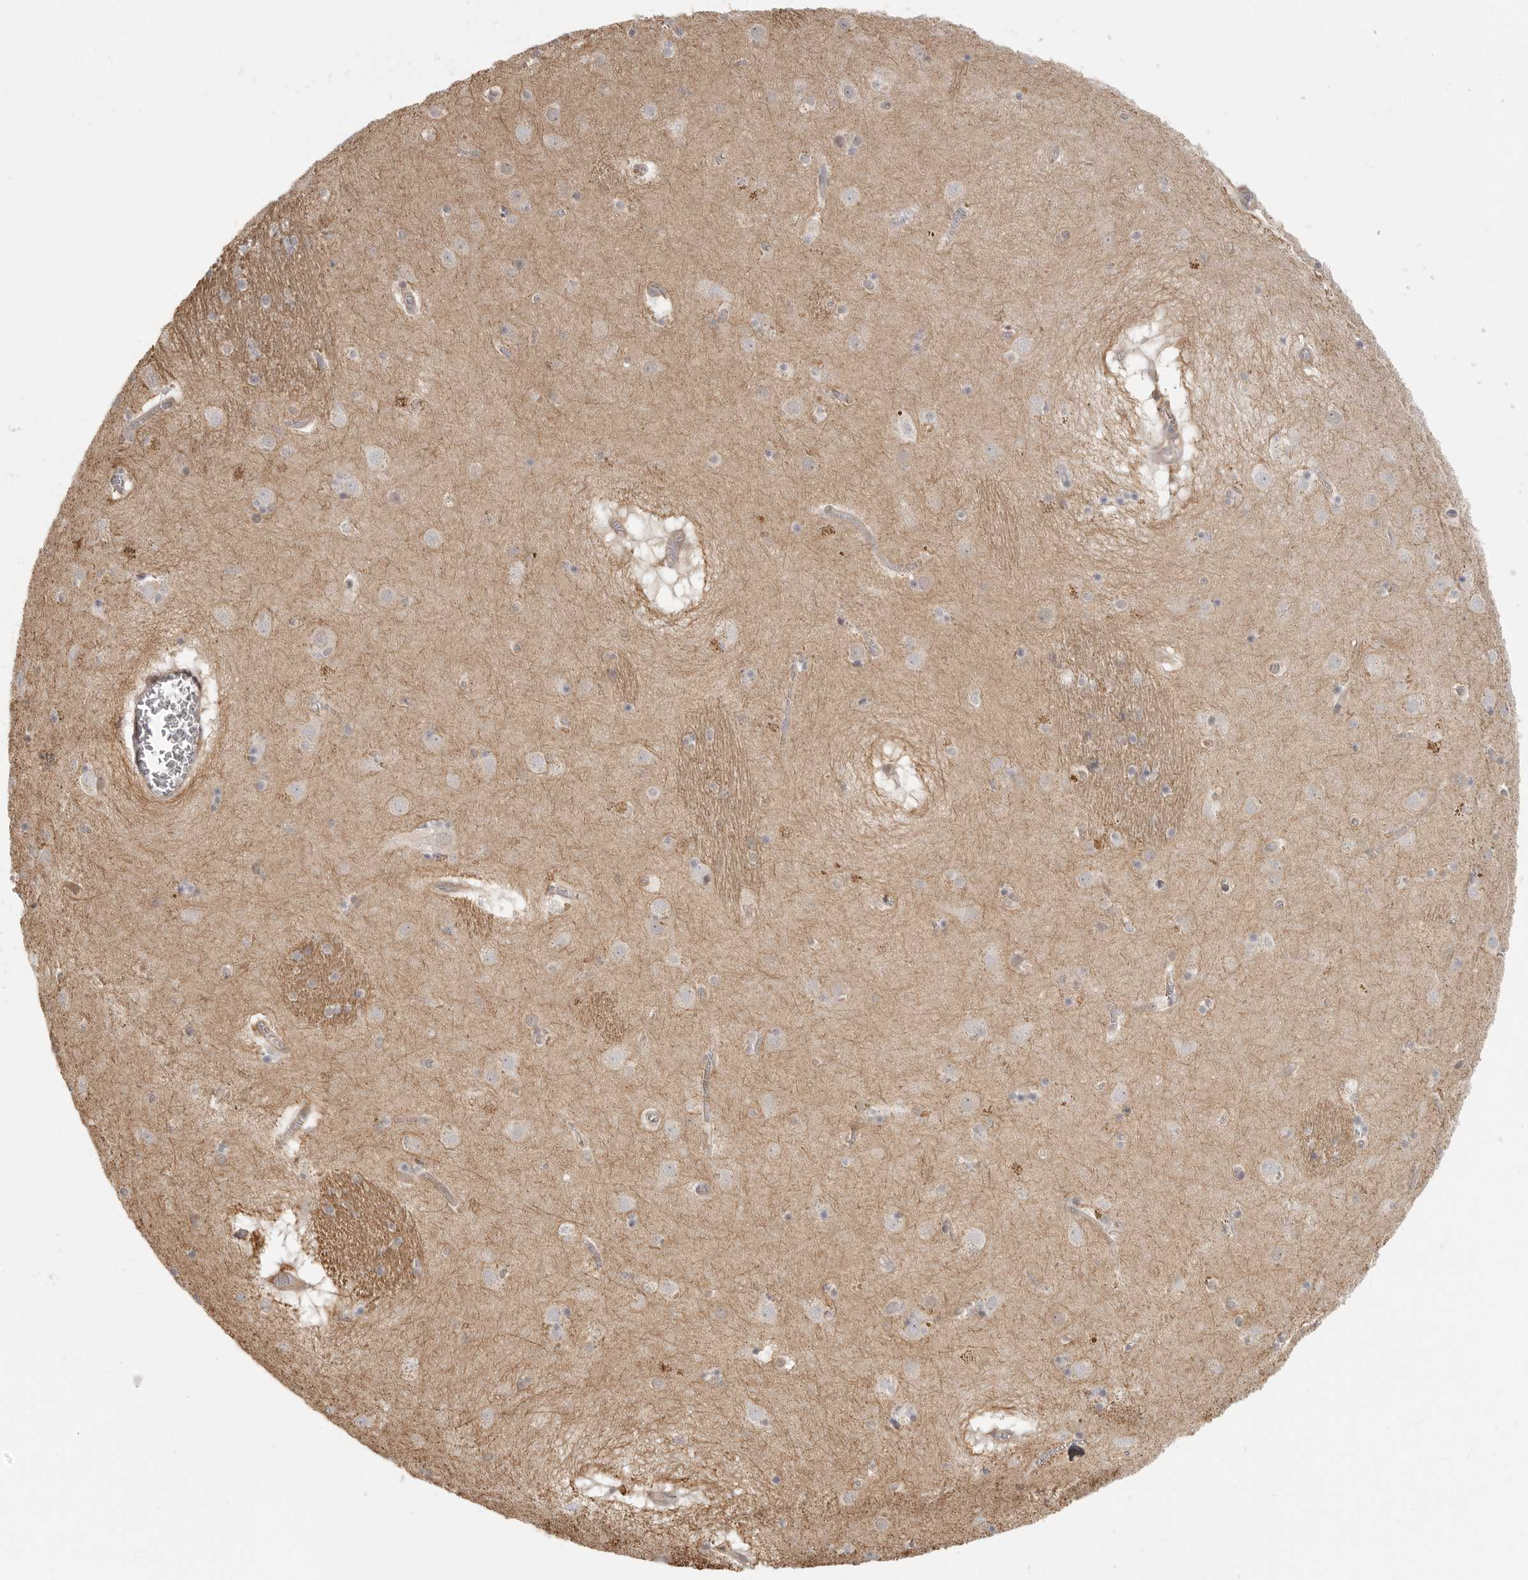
{"staining": {"intensity": "negative", "quantity": "none", "location": "none"}, "tissue": "caudate", "cell_type": "Glial cells", "image_type": "normal", "snomed": [{"axis": "morphology", "description": "Normal tissue, NOS"}, {"axis": "topography", "description": "Lateral ventricle wall"}], "caption": "The immunohistochemistry (IHC) image has no significant expression in glial cells of caudate.", "gene": "DBNL", "patient": {"sex": "male", "age": 70}}